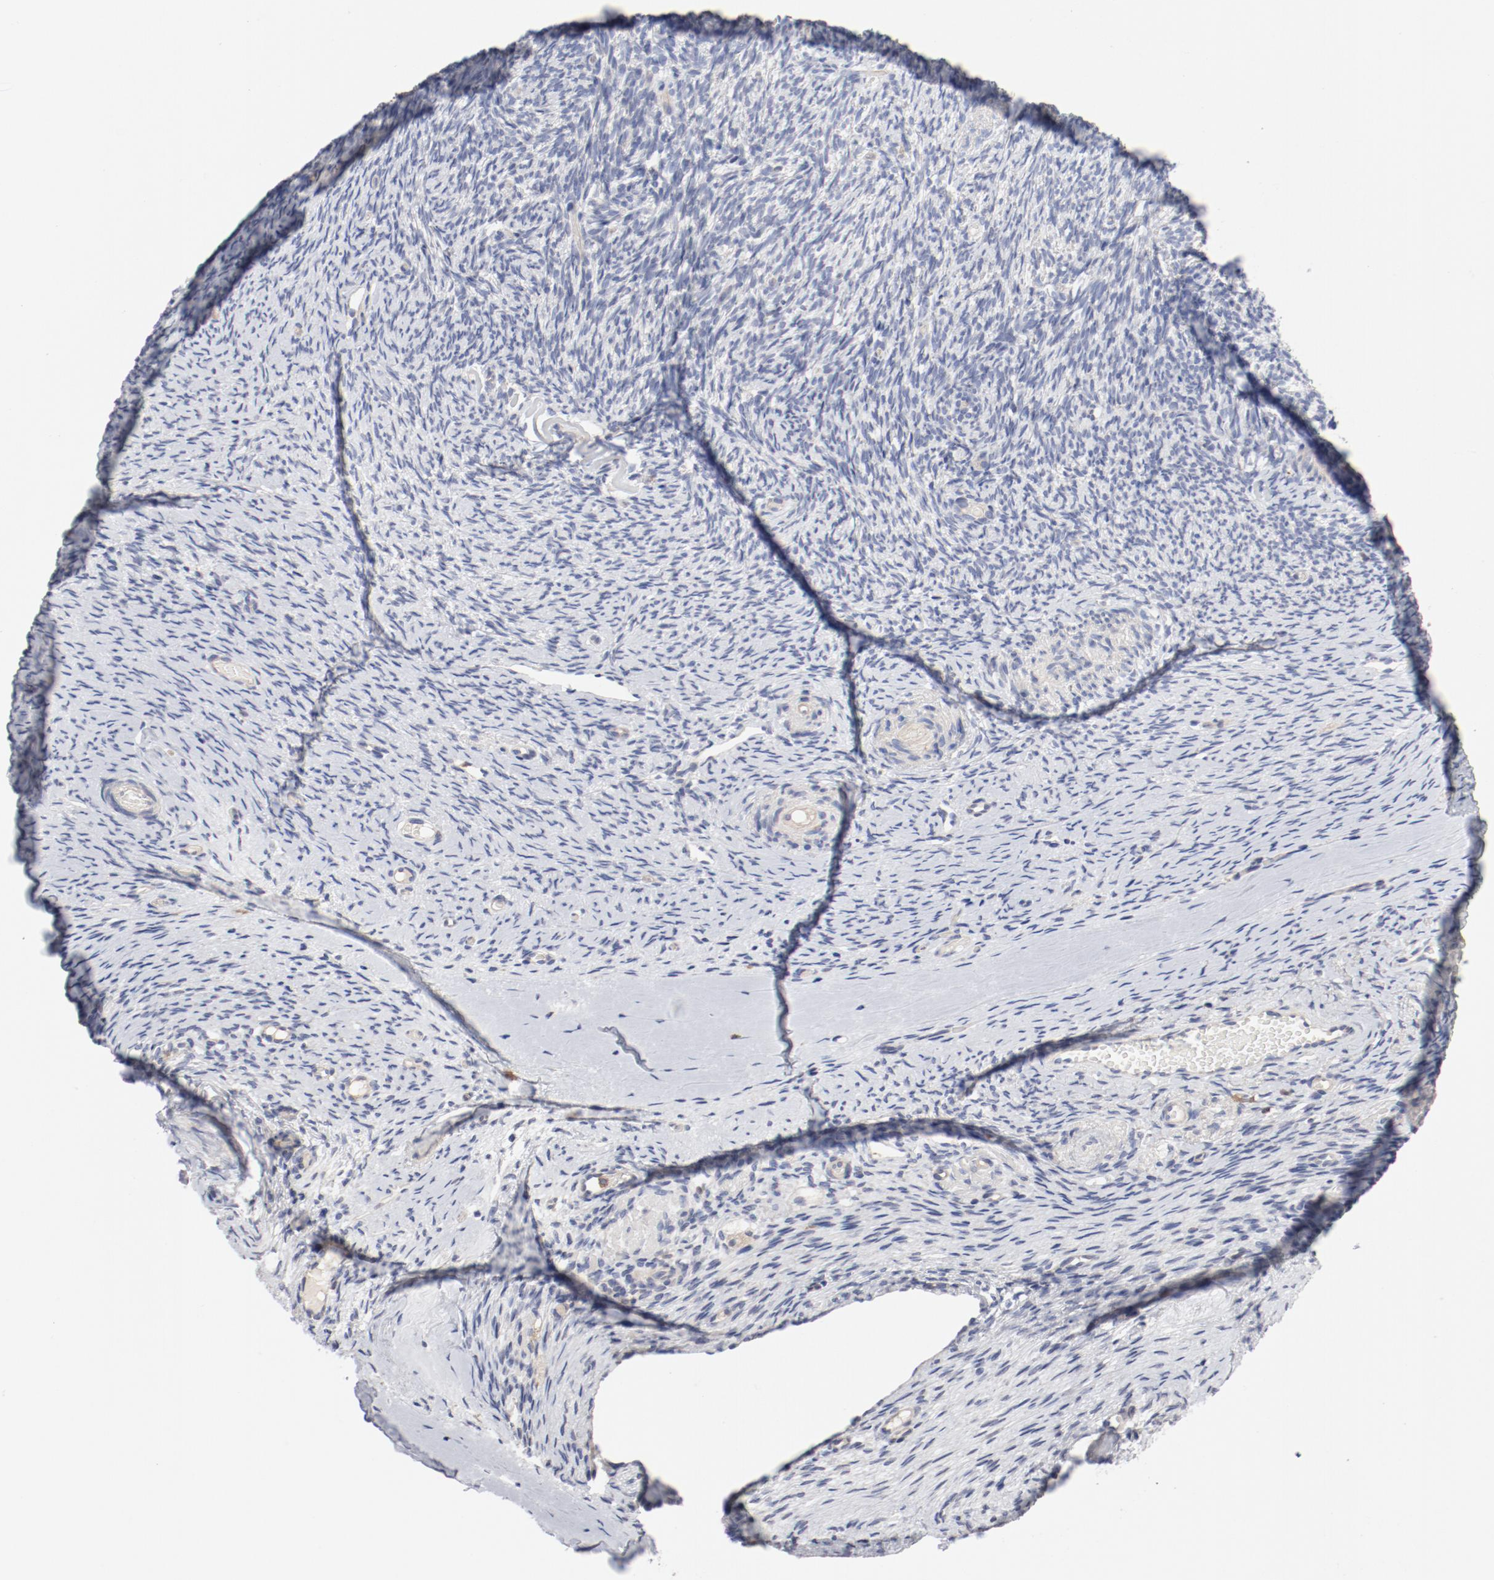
{"staining": {"intensity": "negative", "quantity": "none", "location": "none"}, "tissue": "ovary", "cell_type": "Ovarian stroma cells", "image_type": "normal", "snomed": [{"axis": "morphology", "description": "Normal tissue, NOS"}, {"axis": "topography", "description": "Ovary"}], "caption": "High power microscopy histopathology image of an immunohistochemistry image of unremarkable ovary, revealing no significant expression in ovarian stroma cells. (Stains: DAB (3,3'-diaminobenzidine) immunohistochemistry with hematoxylin counter stain, Microscopy: brightfield microscopy at high magnification).", "gene": "CBL", "patient": {"sex": "female", "age": 60}}